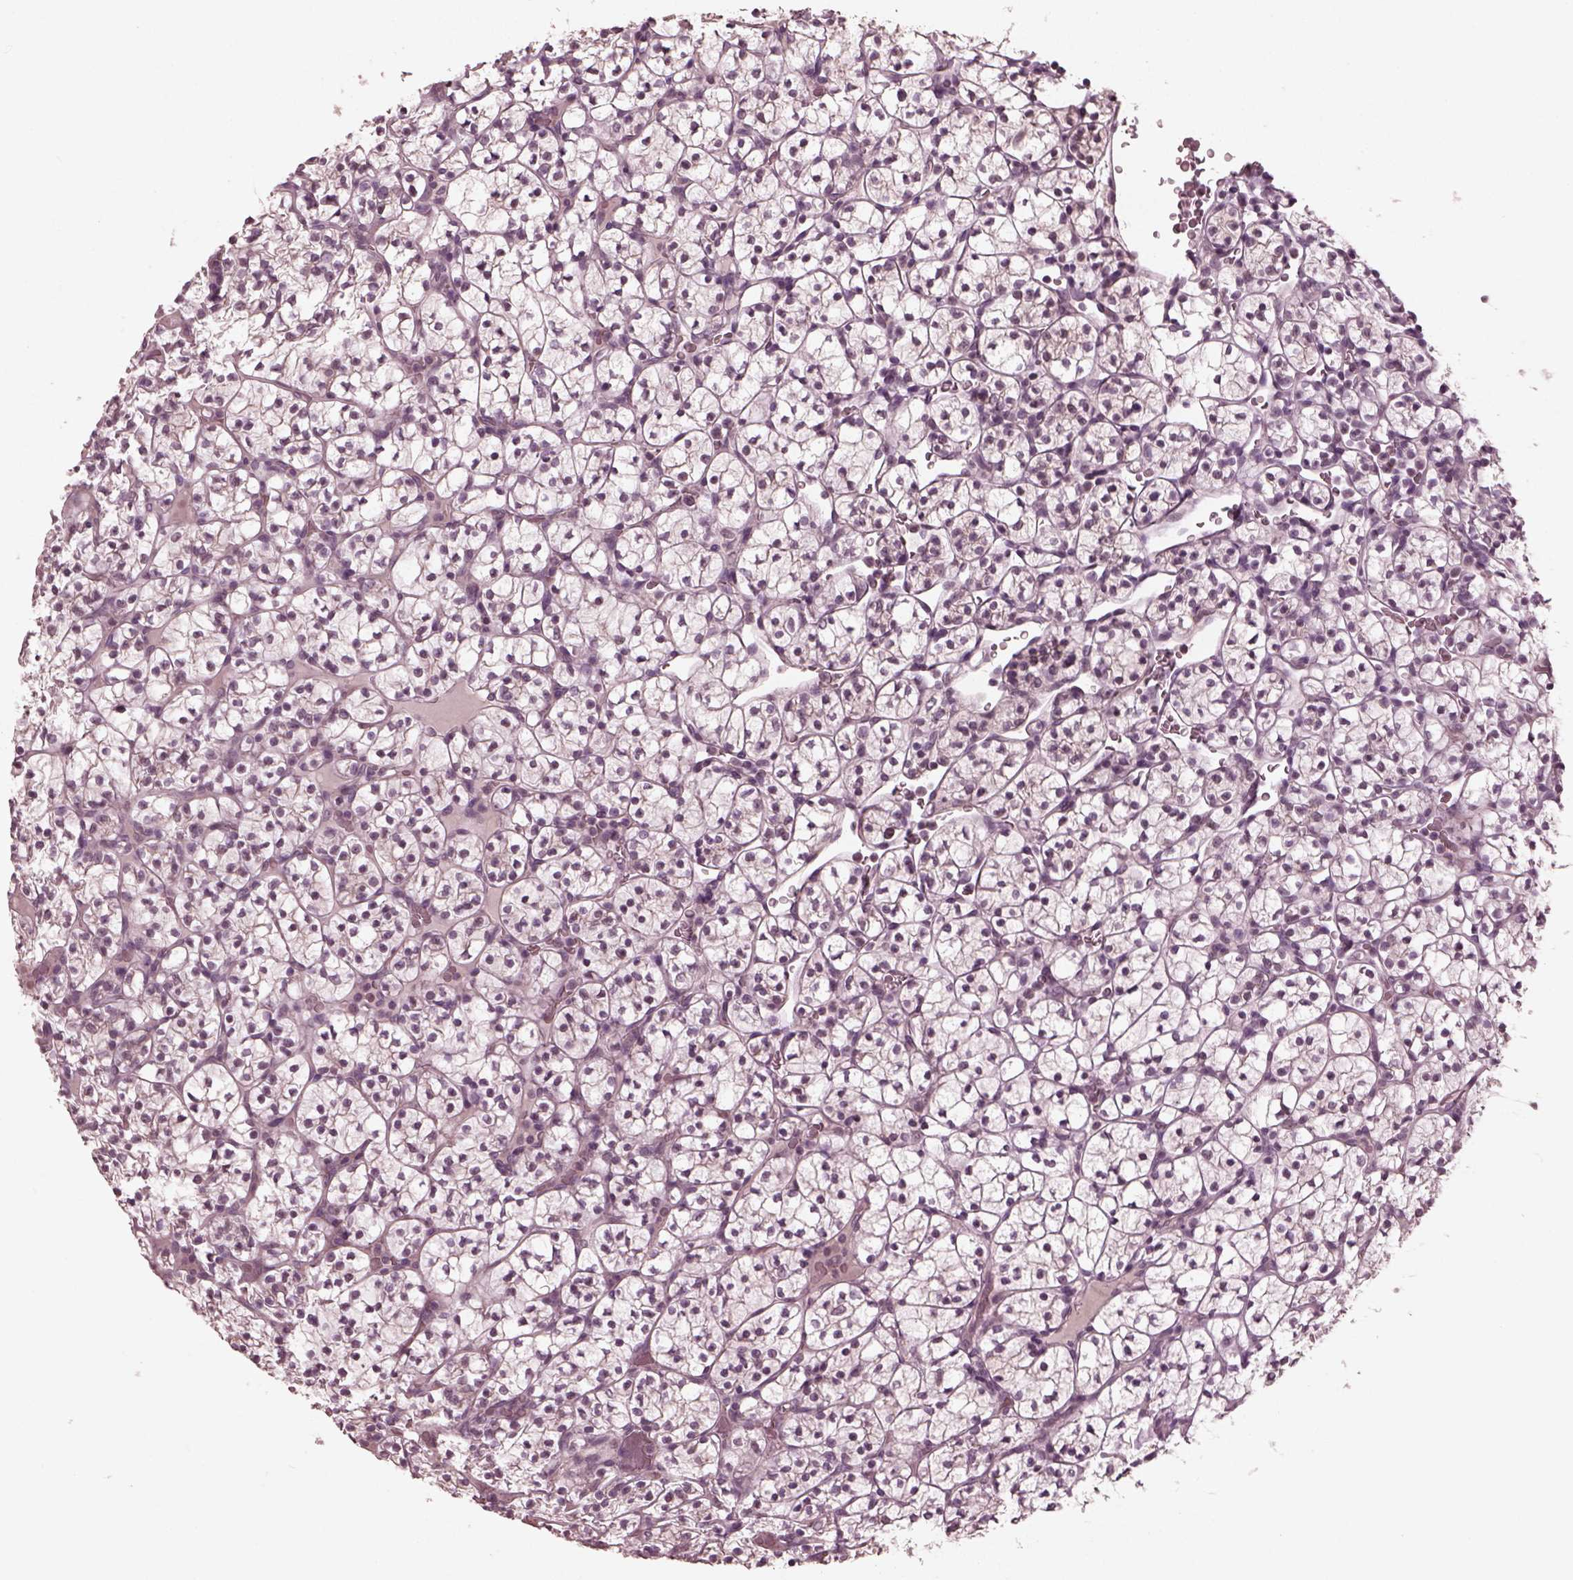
{"staining": {"intensity": "negative", "quantity": "none", "location": "none"}, "tissue": "renal cancer", "cell_type": "Tumor cells", "image_type": "cancer", "snomed": [{"axis": "morphology", "description": "Adenocarcinoma, NOS"}, {"axis": "topography", "description": "Kidney"}], "caption": "The photomicrograph exhibits no significant expression in tumor cells of renal cancer. (Stains: DAB (3,3'-diaminobenzidine) immunohistochemistry with hematoxylin counter stain, Microscopy: brightfield microscopy at high magnification).", "gene": "RGS7", "patient": {"sex": "female", "age": 89}}